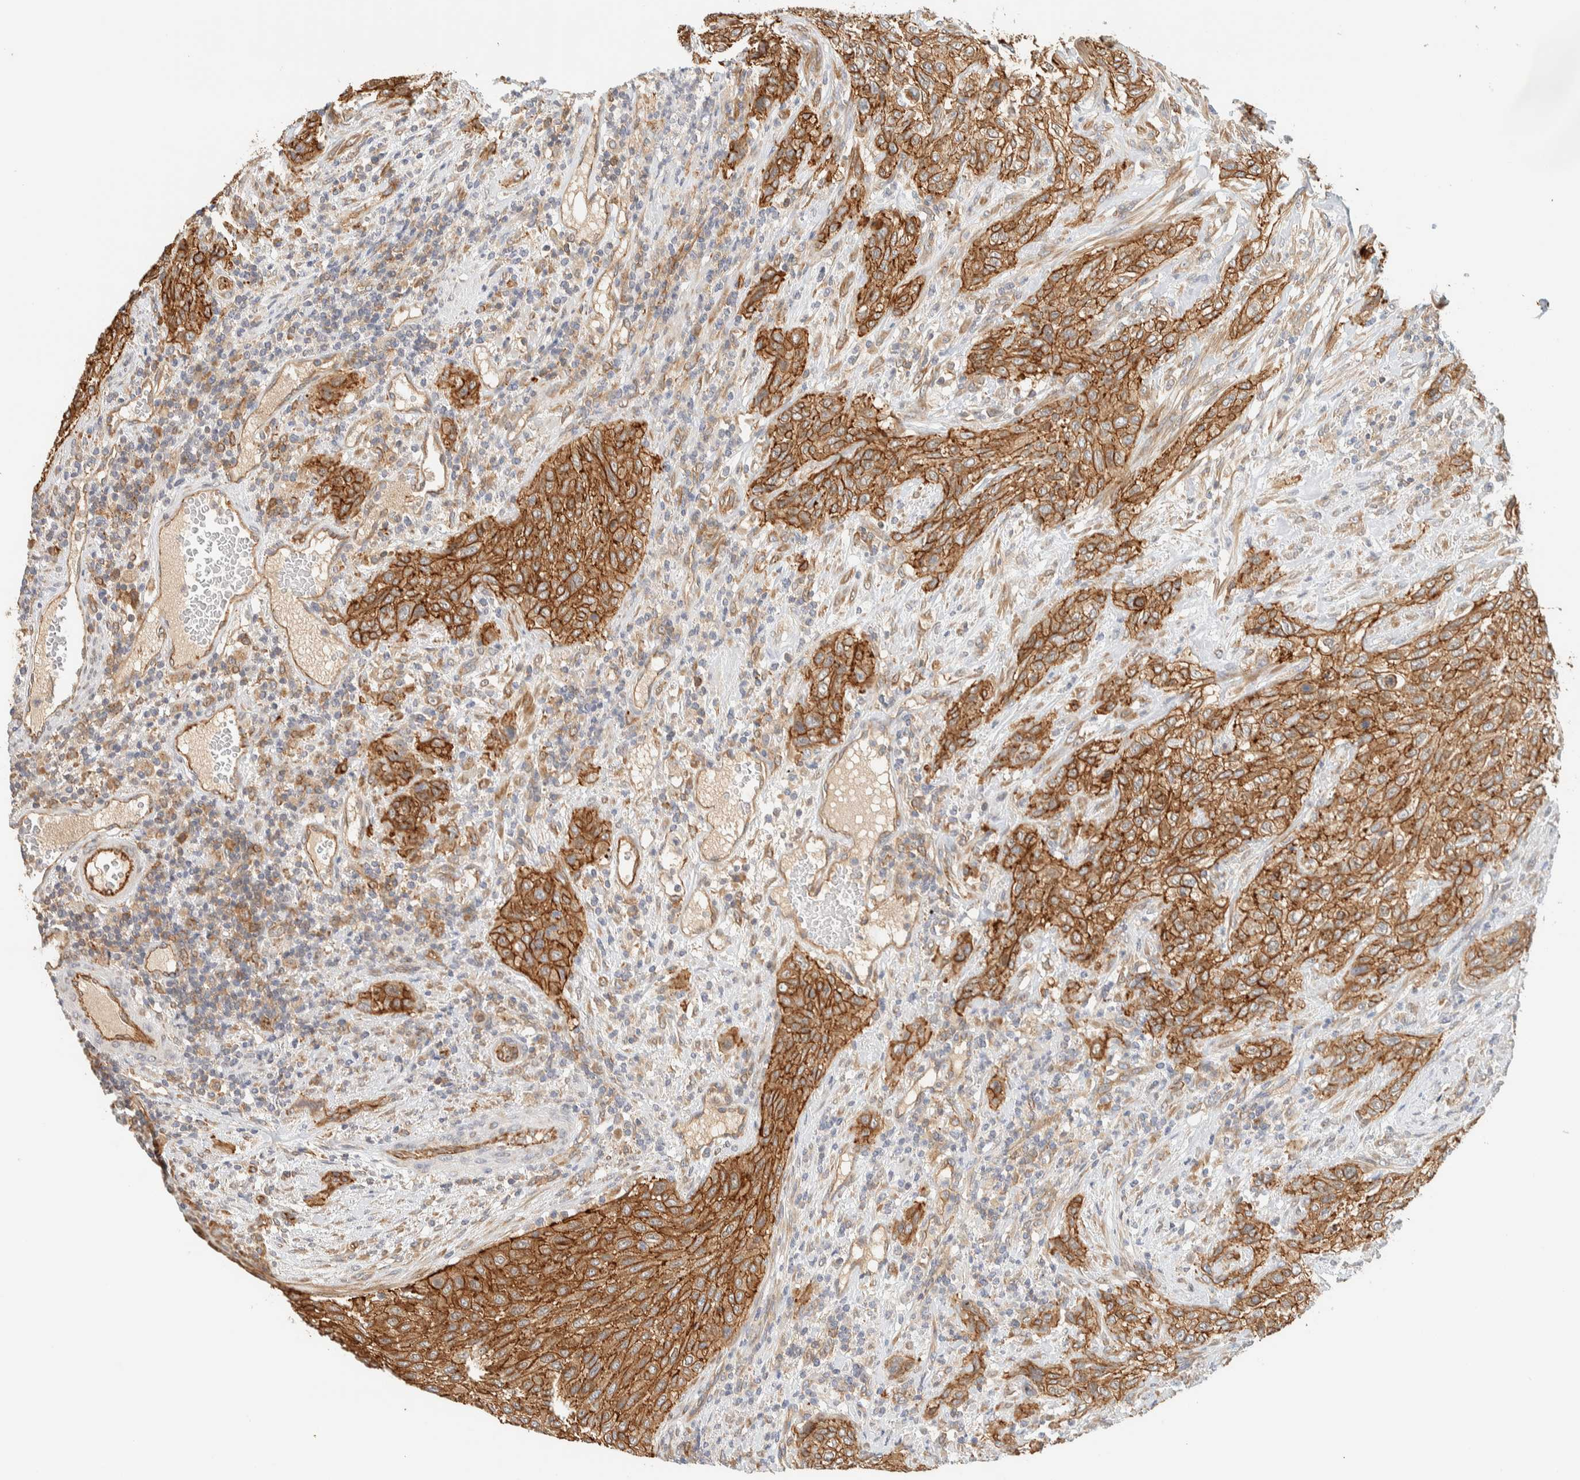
{"staining": {"intensity": "moderate", "quantity": ">75%", "location": "cytoplasmic/membranous"}, "tissue": "urothelial cancer", "cell_type": "Tumor cells", "image_type": "cancer", "snomed": [{"axis": "morphology", "description": "Urothelial carcinoma, Low grade"}, {"axis": "morphology", "description": "Urothelial carcinoma, High grade"}, {"axis": "topography", "description": "Urinary bladder"}], "caption": "Protein expression analysis of human urothelial cancer reveals moderate cytoplasmic/membranous positivity in about >75% of tumor cells. The protein of interest is stained brown, and the nuclei are stained in blue (DAB IHC with brightfield microscopy, high magnification).", "gene": "LIMA1", "patient": {"sex": "male", "age": 35}}